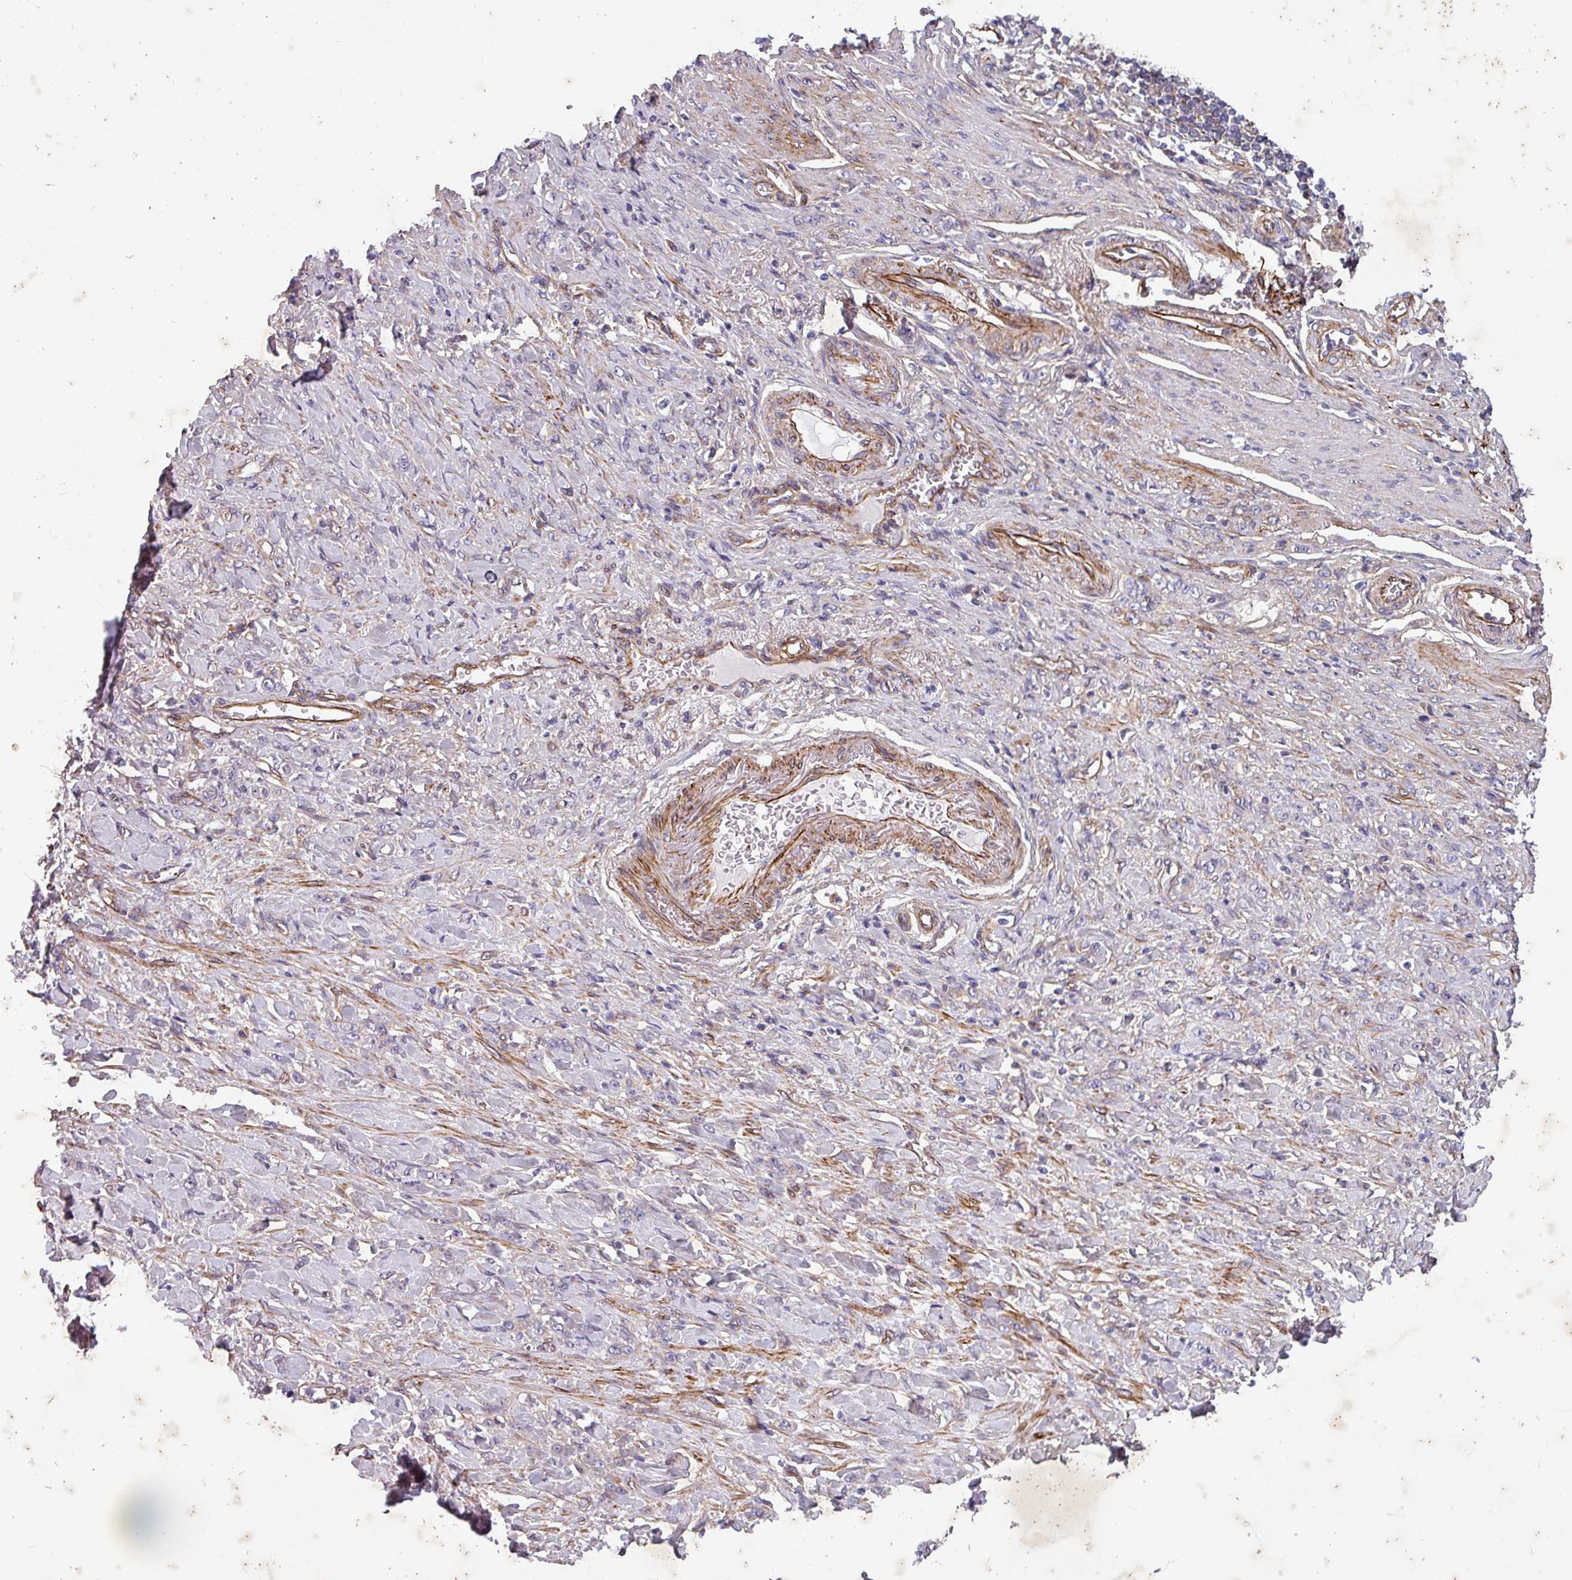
{"staining": {"intensity": "negative", "quantity": "none", "location": "none"}, "tissue": "stomach cancer", "cell_type": "Tumor cells", "image_type": "cancer", "snomed": [{"axis": "morphology", "description": "Normal tissue, NOS"}, {"axis": "morphology", "description": "Adenocarcinoma, NOS"}, {"axis": "topography", "description": "Stomach"}], "caption": "DAB (3,3'-diaminobenzidine) immunohistochemical staining of human stomach cancer (adenocarcinoma) shows no significant staining in tumor cells.", "gene": "ATP2C2", "patient": {"sex": "male", "age": 82}}